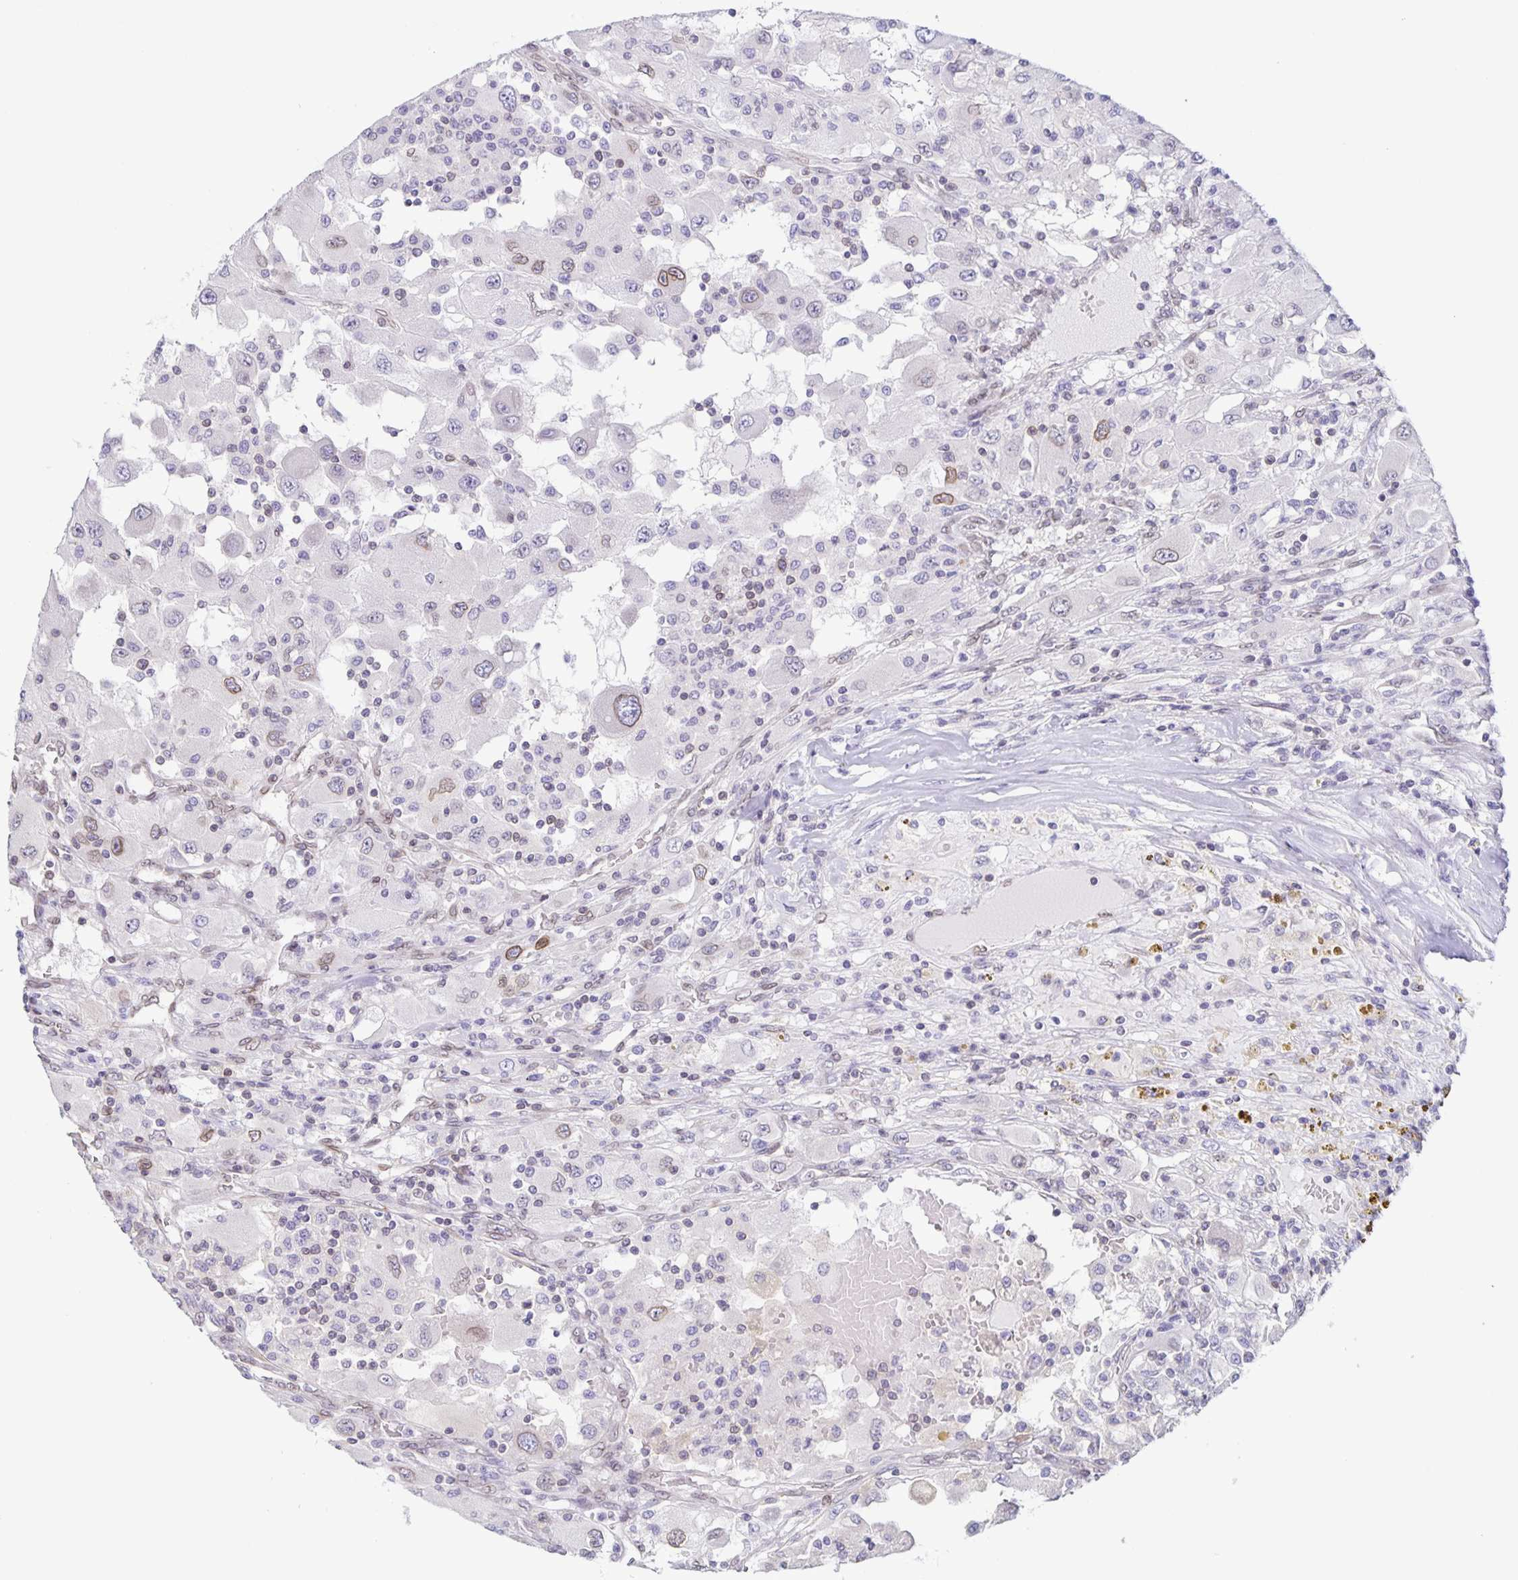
{"staining": {"intensity": "weak", "quantity": "<25%", "location": "cytoplasmic/membranous,nuclear"}, "tissue": "renal cancer", "cell_type": "Tumor cells", "image_type": "cancer", "snomed": [{"axis": "morphology", "description": "Adenocarcinoma, NOS"}, {"axis": "topography", "description": "Kidney"}], "caption": "A histopathology image of renal cancer stained for a protein displays no brown staining in tumor cells.", "gene": "SYNE2", "patient": {"sex": "female", "age": 67}}